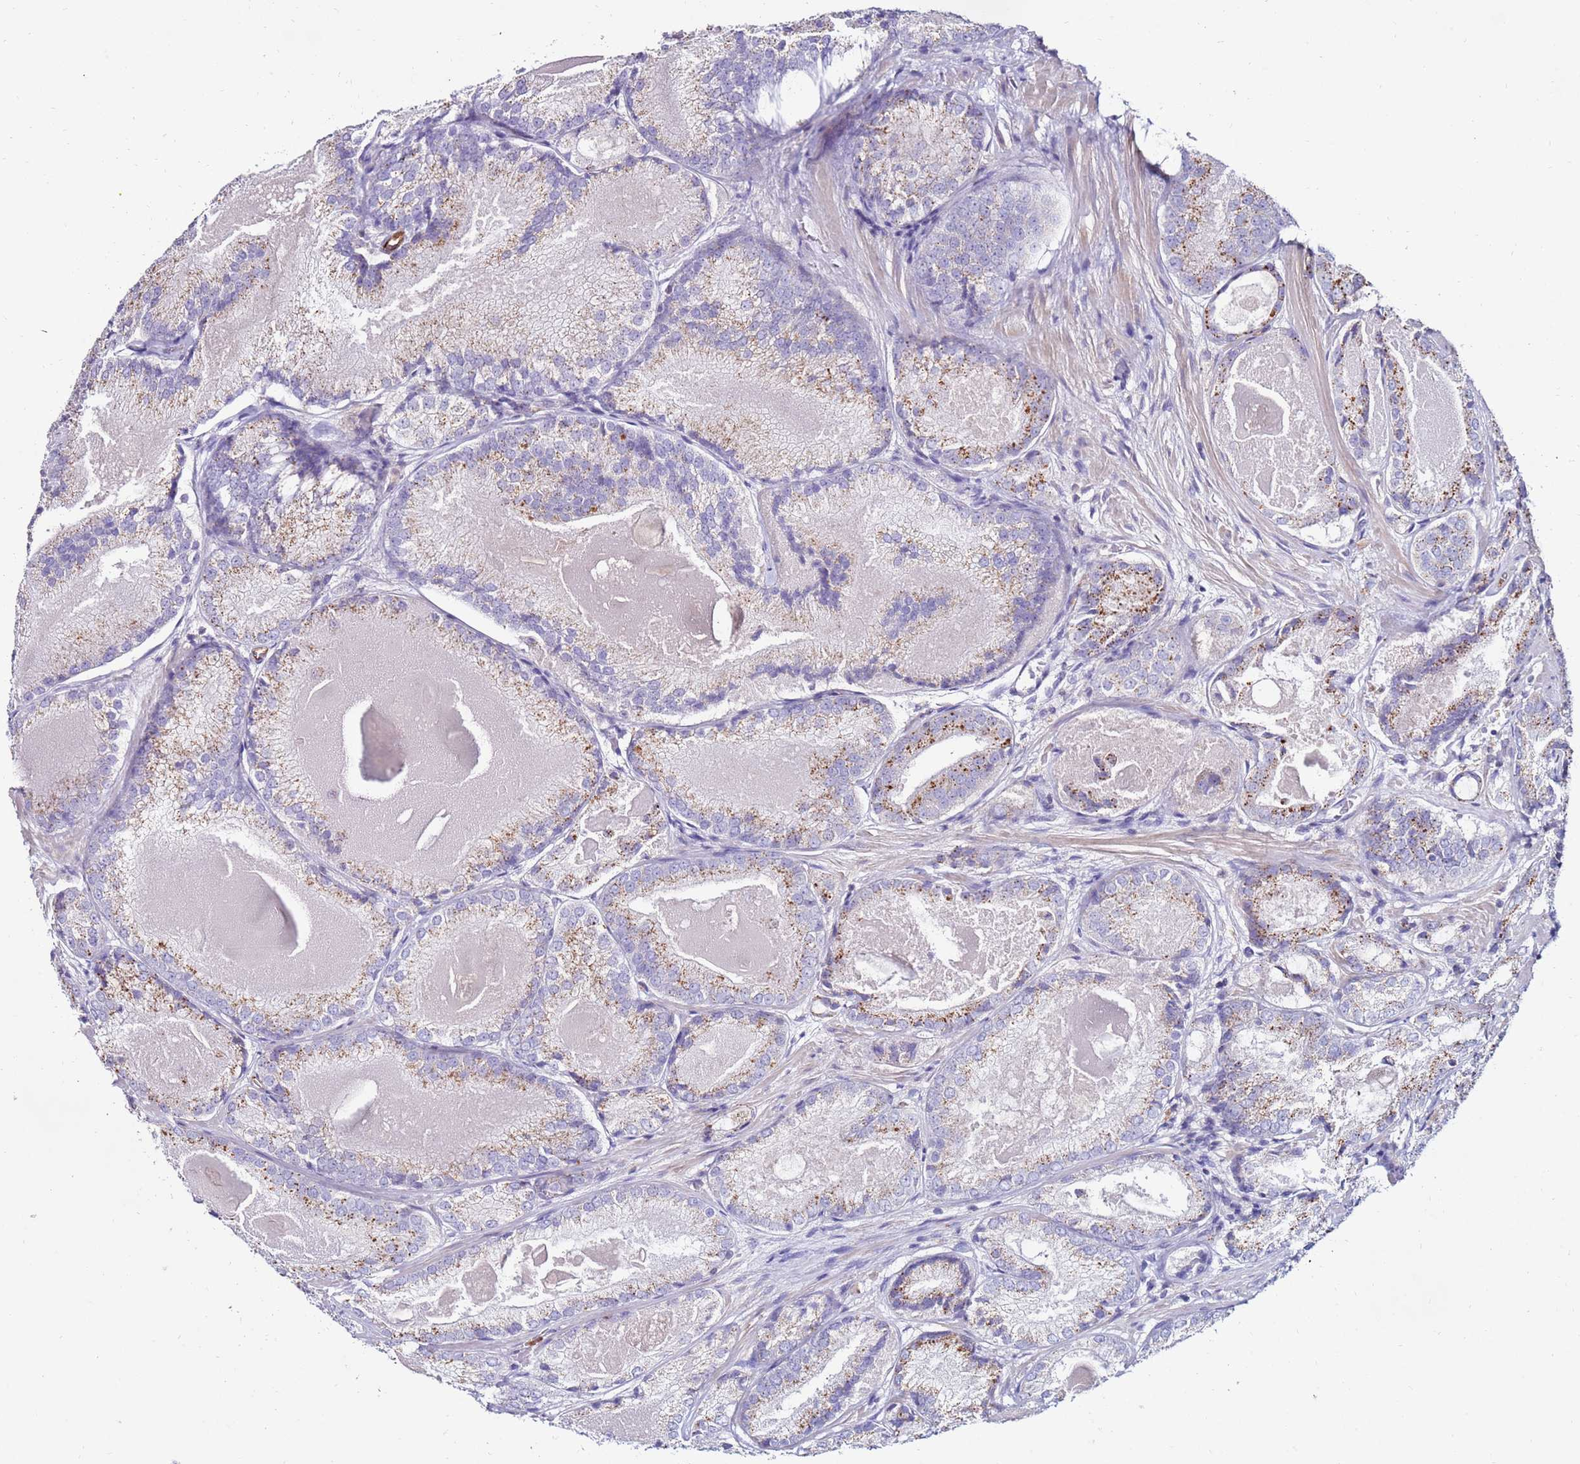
{"staining": {"intensity": "moderate", "quantity": "25%-75%", "location": "cytoplasmic/membranous"}, "tissue": "prostate cancer", "cell_type": "Tumor cells", "image_type": "cancer", "snomed": [{"axis": "morphology", "description": "Adenocarcinoma, Low grade"}, {"axis": "topography", "description": "Prostate"}], "caption": "Moderate cytoplasmic/membranous protein staining is identified in approximately 25%-75% of tumor cells in adenocarcinoma (low-grade) (prostate). The protein is stained brown, and the nuclei are stained in blue (DAB IHC with brightfield microscopy, high magnification).", "gene": "CLEC4M", "patient": {"sex": "male", "age": 68}}